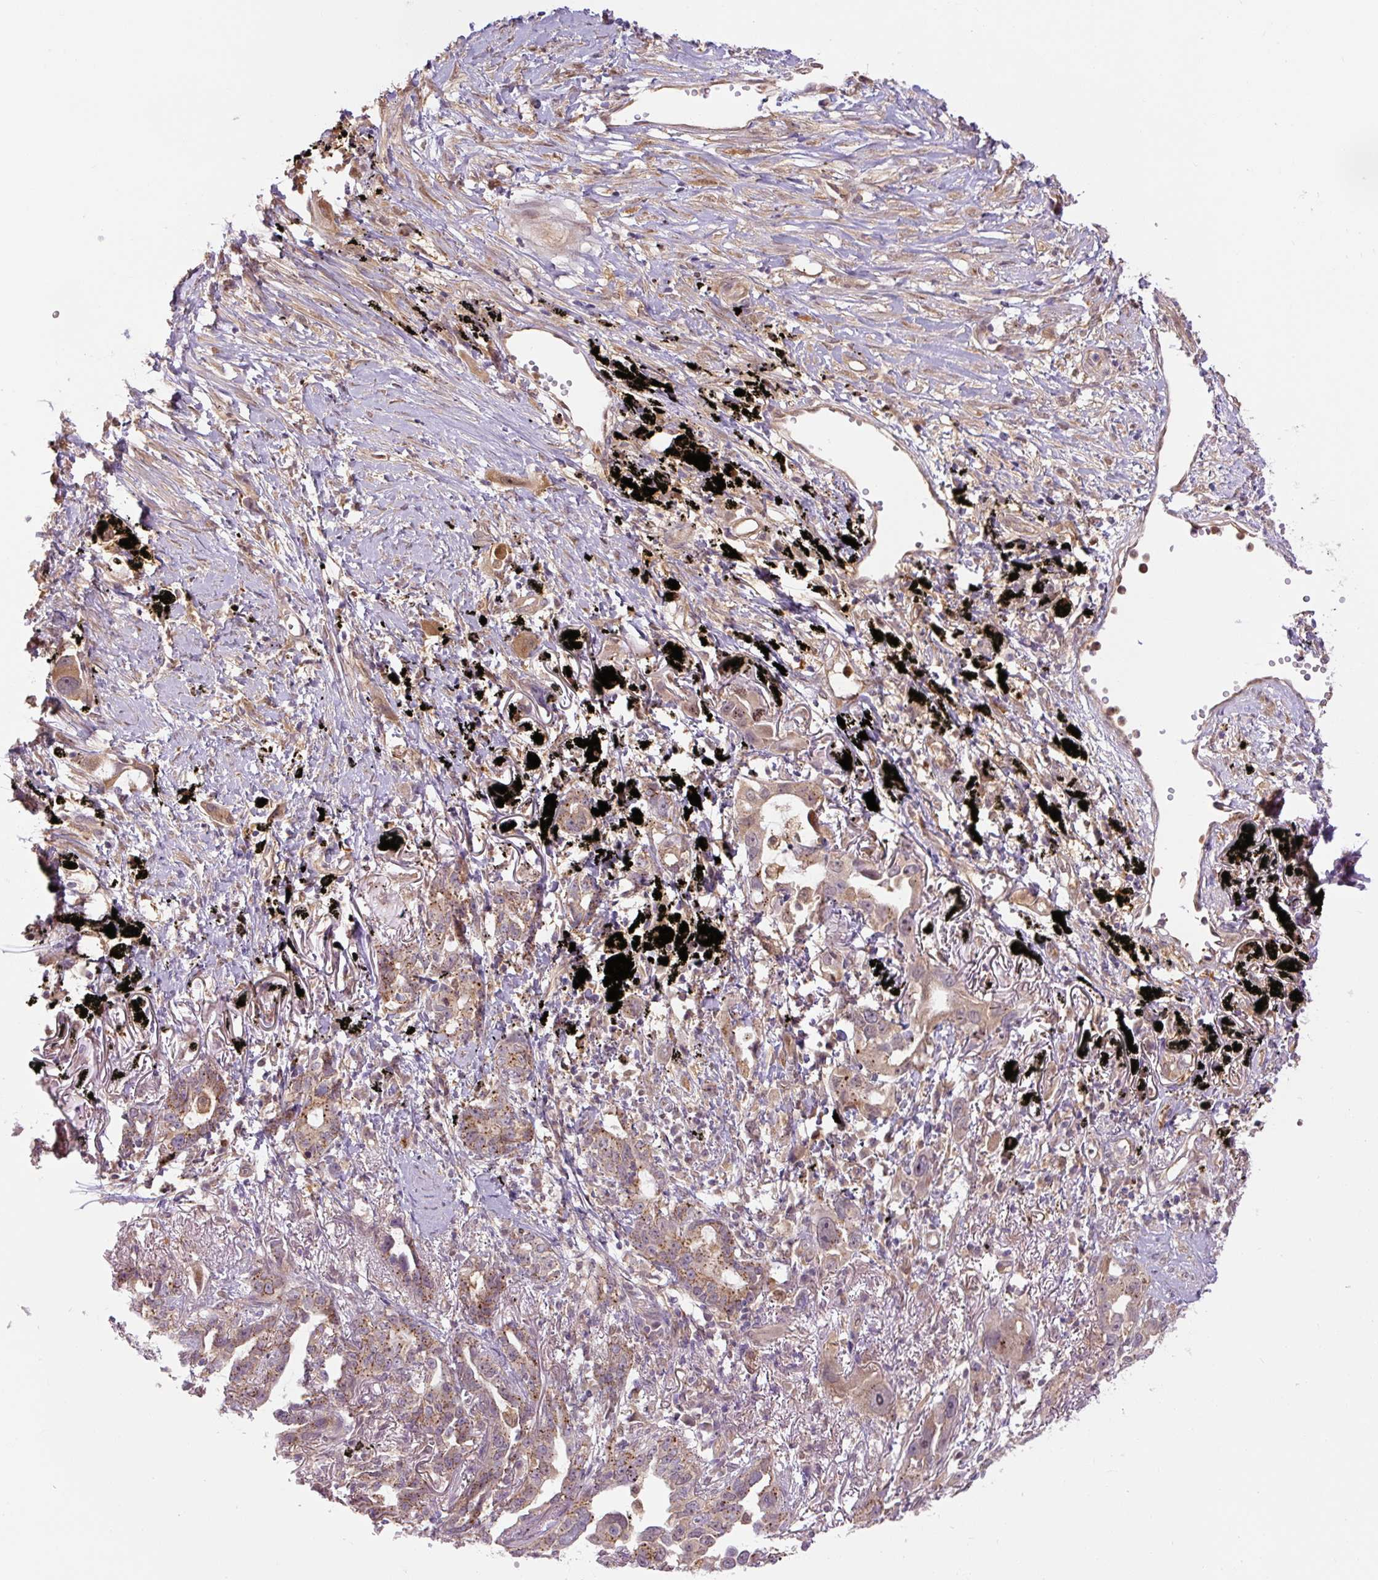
{"staining": {"intensity": "moderate", "quantity": ">75%", "location": "cytoplasmic/membranous"}, "tissue": "lung cancer", "cell_type": "Tumor cells", "image_type": "cancer", "snomed": [{"axis": "morphology", "description": "Adenocarcinoma, NOS"}, {"axis": "topography", "description": "Lung"}], "caption": "The micrograph exhibits immunohistochemical staining of lung adenocarcinoma. There is moderate cytoplasmic/membranous staining is identified in approximately >75% of tumor cells.", "gene": "ZSWIM7", "patient": {"sex": "male", "age": 67}}